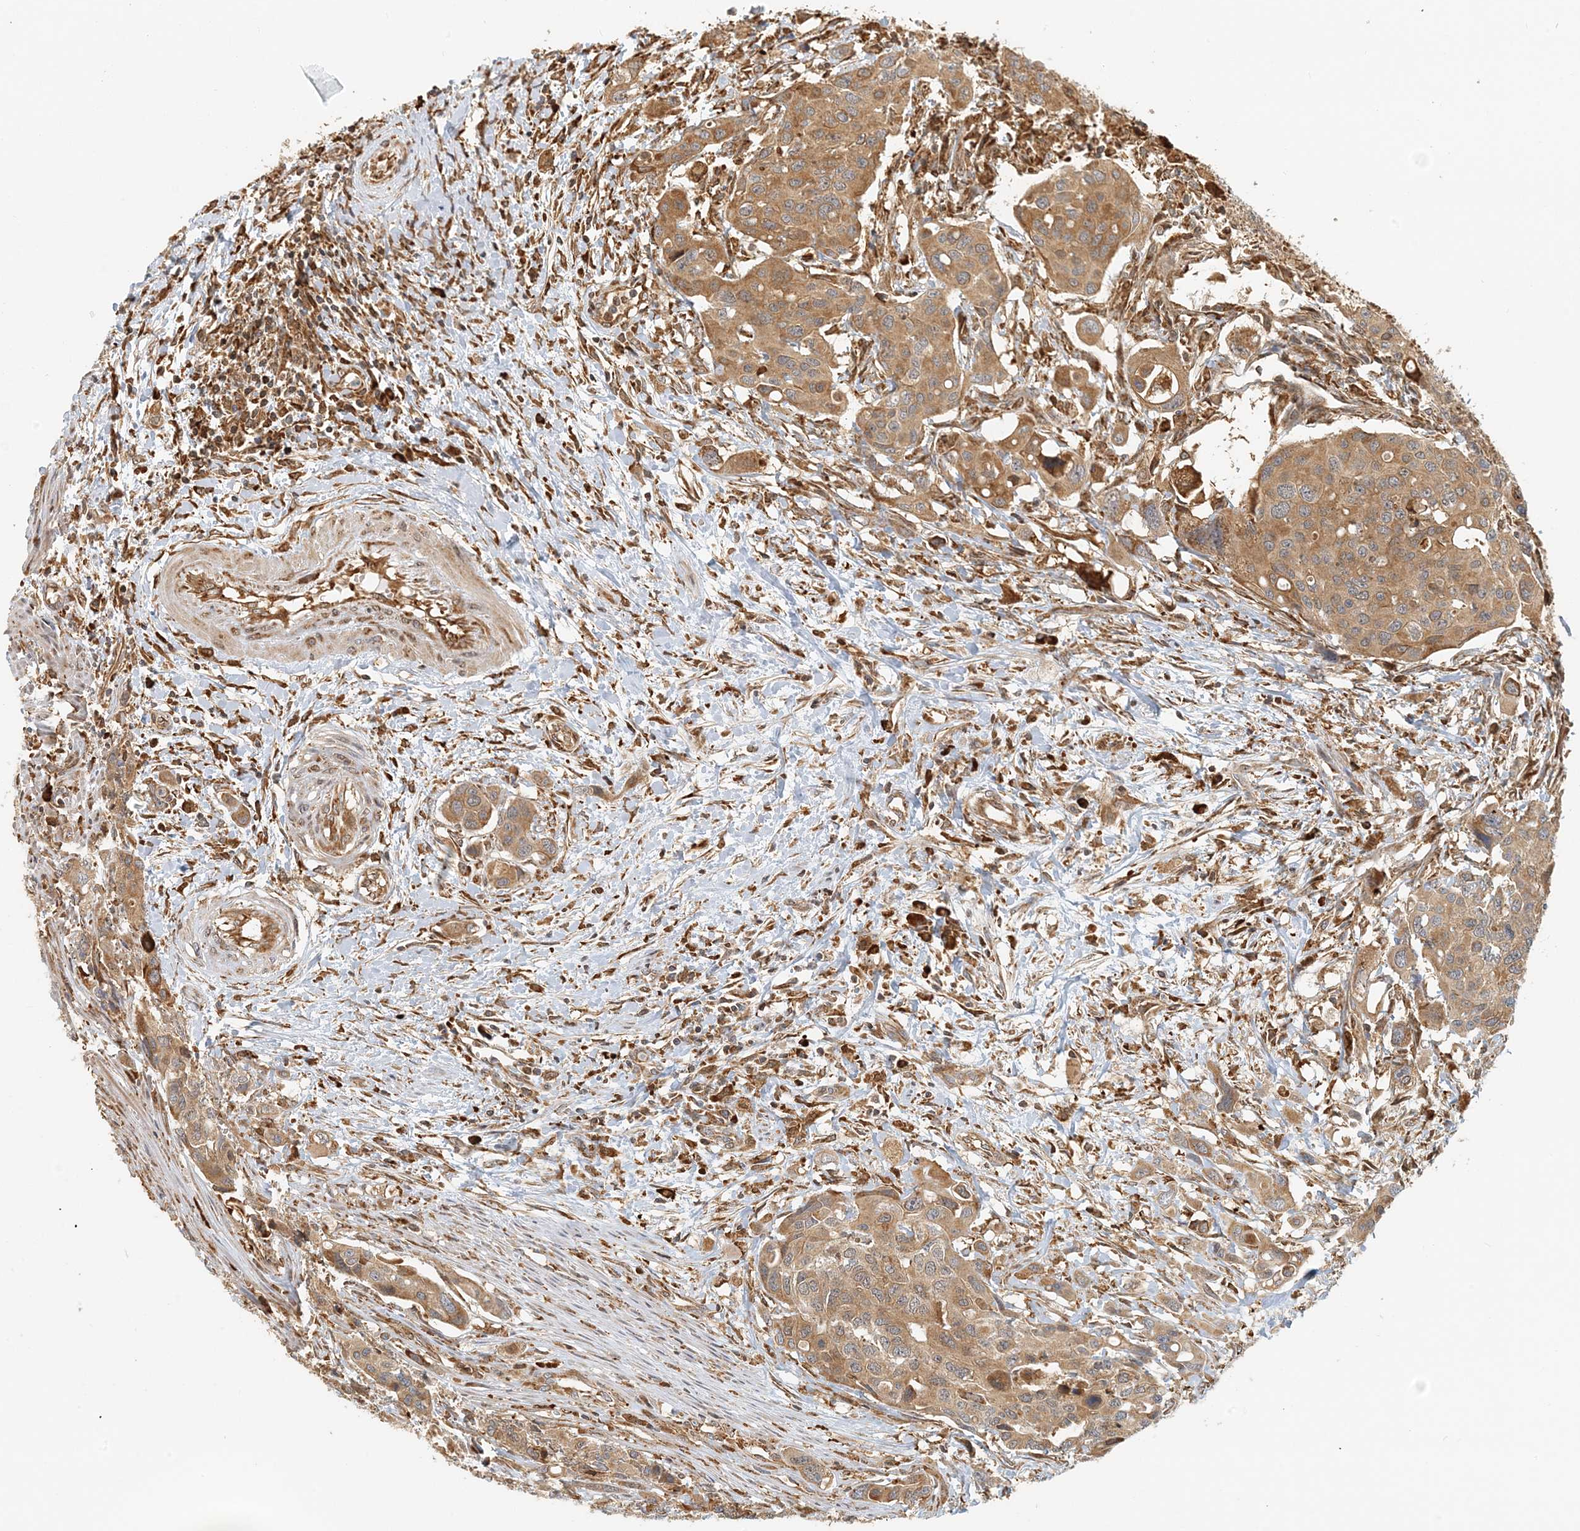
{"staining": {"intensity": "moderate", "quantity": ">75%", "location": "cytoplasmic/membranous"}, "tissue": "colorectal cancer", "cell_type": "Tumor cells", "image_type": "cancer", "snomed": [{"axis": "morphology", "description": "Adenocarcinoma, NOS"}, {"axis": "topography", "description": "Colon"}], "caption": "Protein analysis of adenocarcinoma (colorectal) tissue shows moderate cytoplasmic/membranous staining in about >75% of tumor cells.", "gene": "HNMT", "patient": {"sex": "male", "age": 77}}